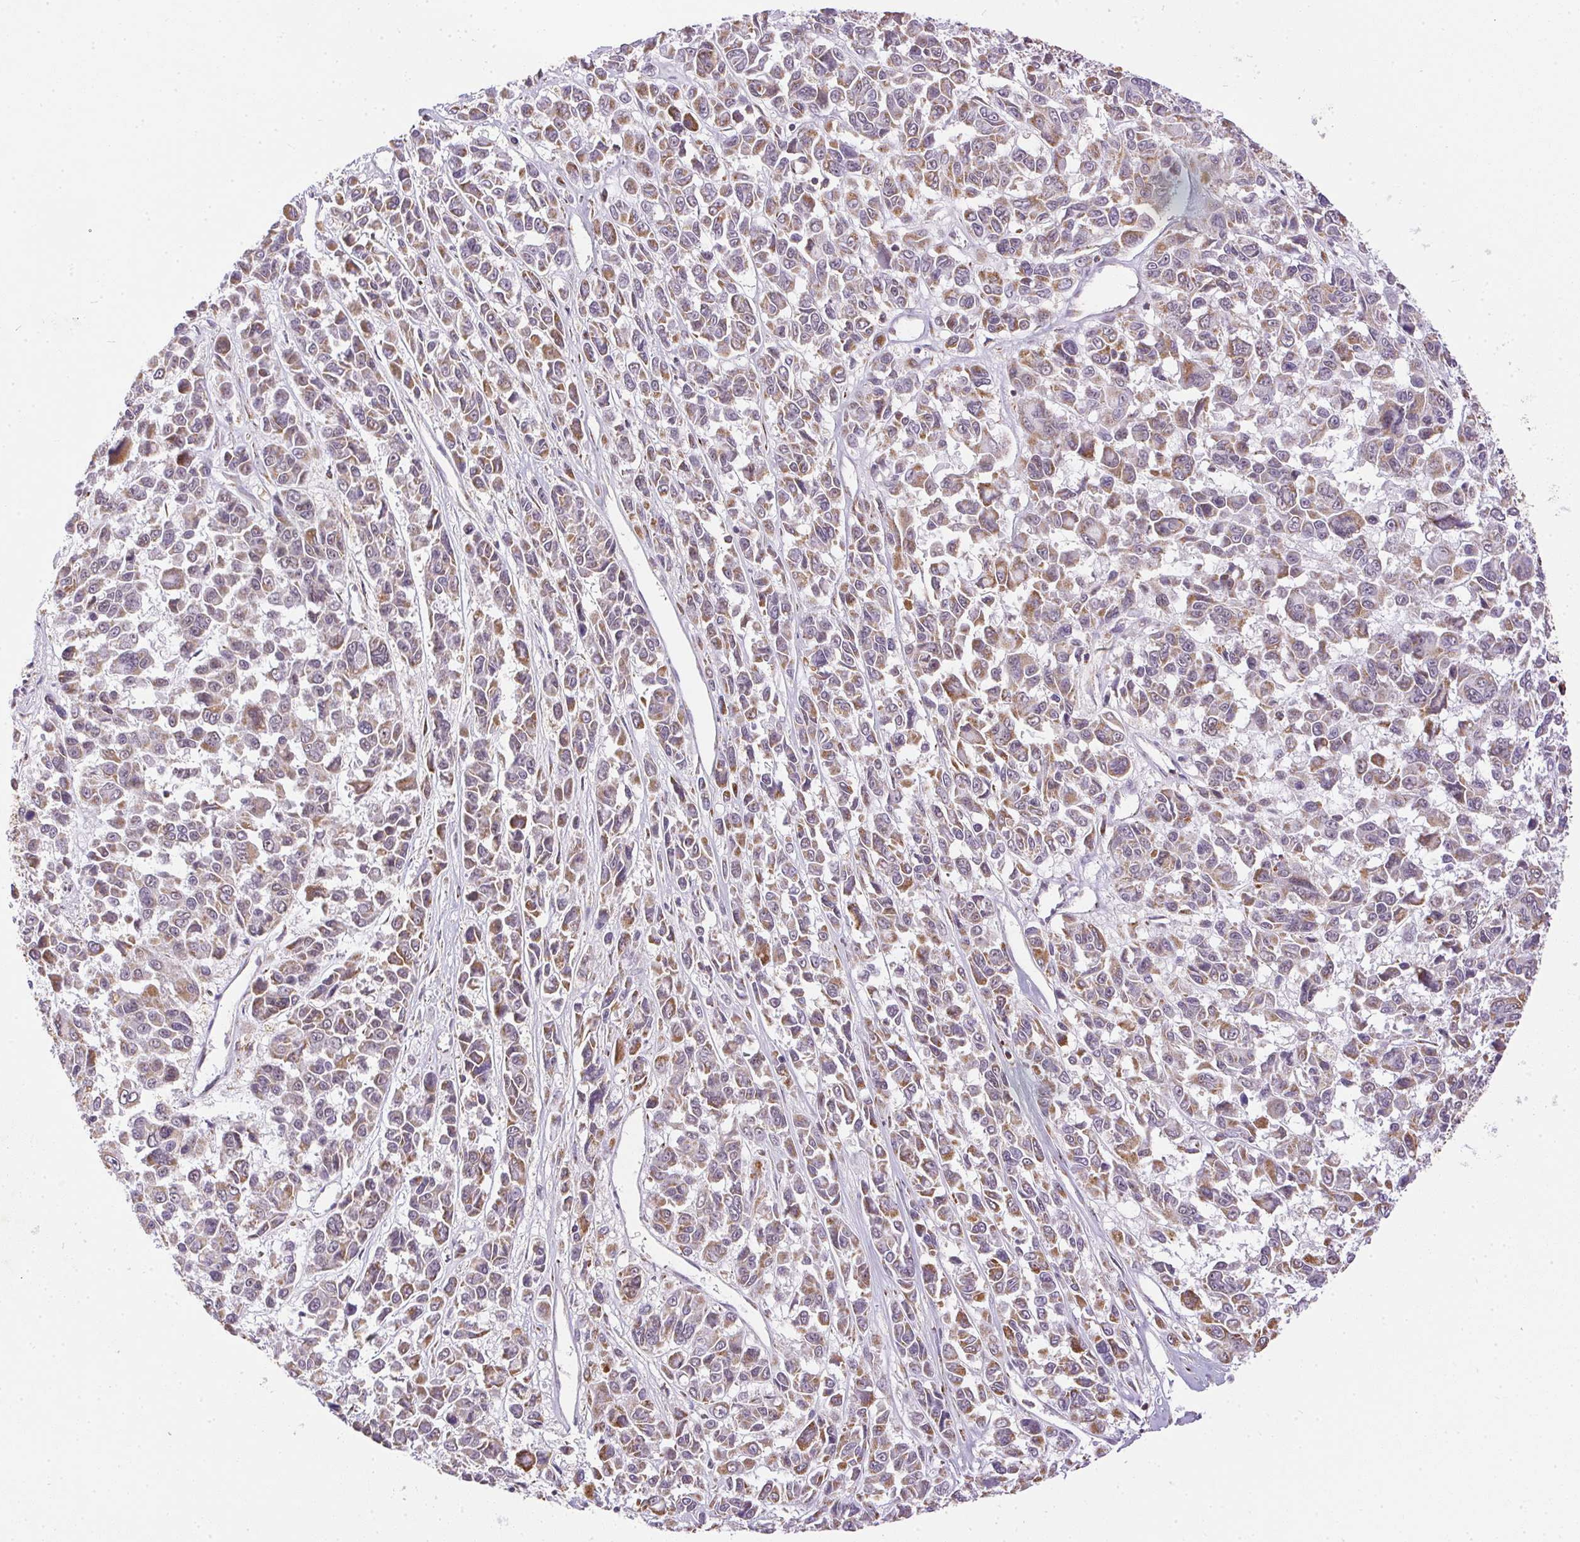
{"staining": {"intensity": "moderate", "quantity": ">75%", "location": "cytoplasmic/membranous"}, "tissue": "melanoma", "cell_type": "Tumor cells", "image_type": "cancer", "snomed": [{"axis": "morphology", "description": "Malignant melanoma, NOS"}, {"axis": "topography", "description": "Skin"}], "caption": "Tumor cells exhibit moderate cytoplasmic/membranous staining in about >75% of cells in malignant melanoma.", "gene": "MAPK11", "patient": {"sex": "female", "age": 66}}